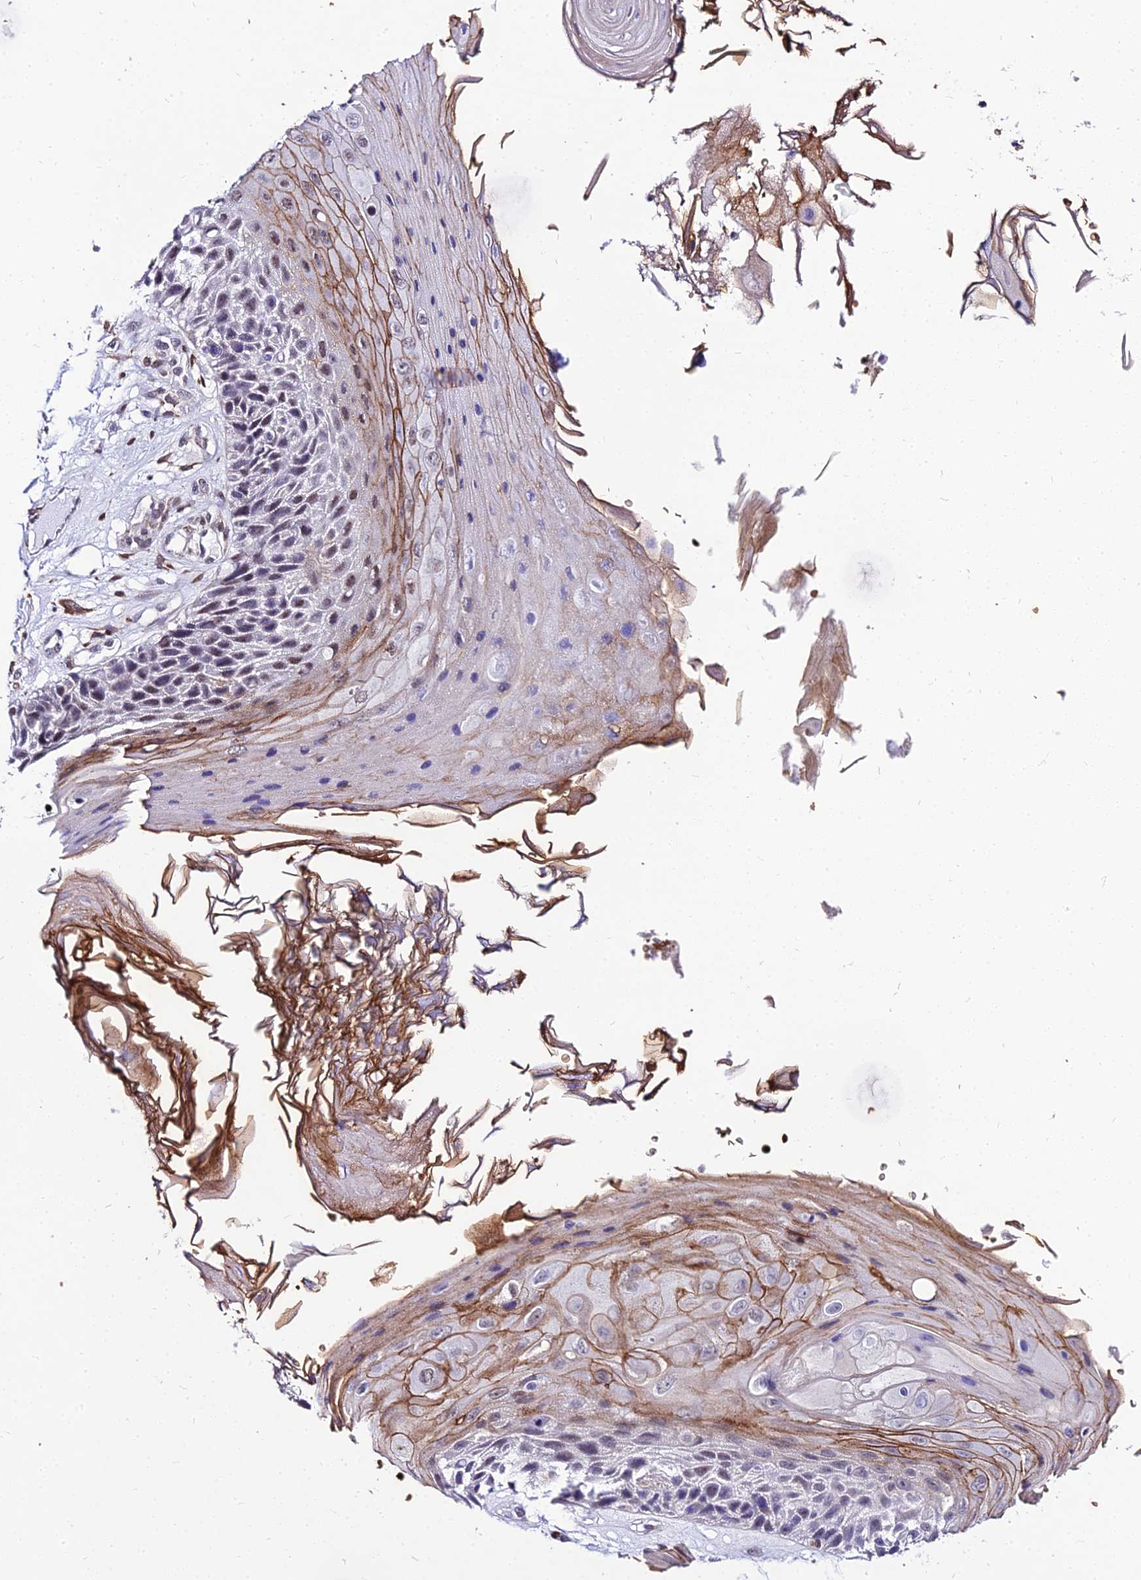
{"staining": {"intensity": "weak", "quantity": "<25%", "location": "nuclear"}, "tissue": "skin cancer", "cell_type": "Tumor cells", "image_type": "cancer", "snomed": [{"axis": "morphology", "description": "Squamous cell carcinoma, NOS"}, {"axis": "topography", "description": "Skin"}], "caption": "This is an immunohistochemistry (IHC) photomicrograph of skin cancer (squamous cell carcinoma). There is no staining in tumor cells.", "gene": "BCL9", "patient": {"sex": "female", "age": 88}}